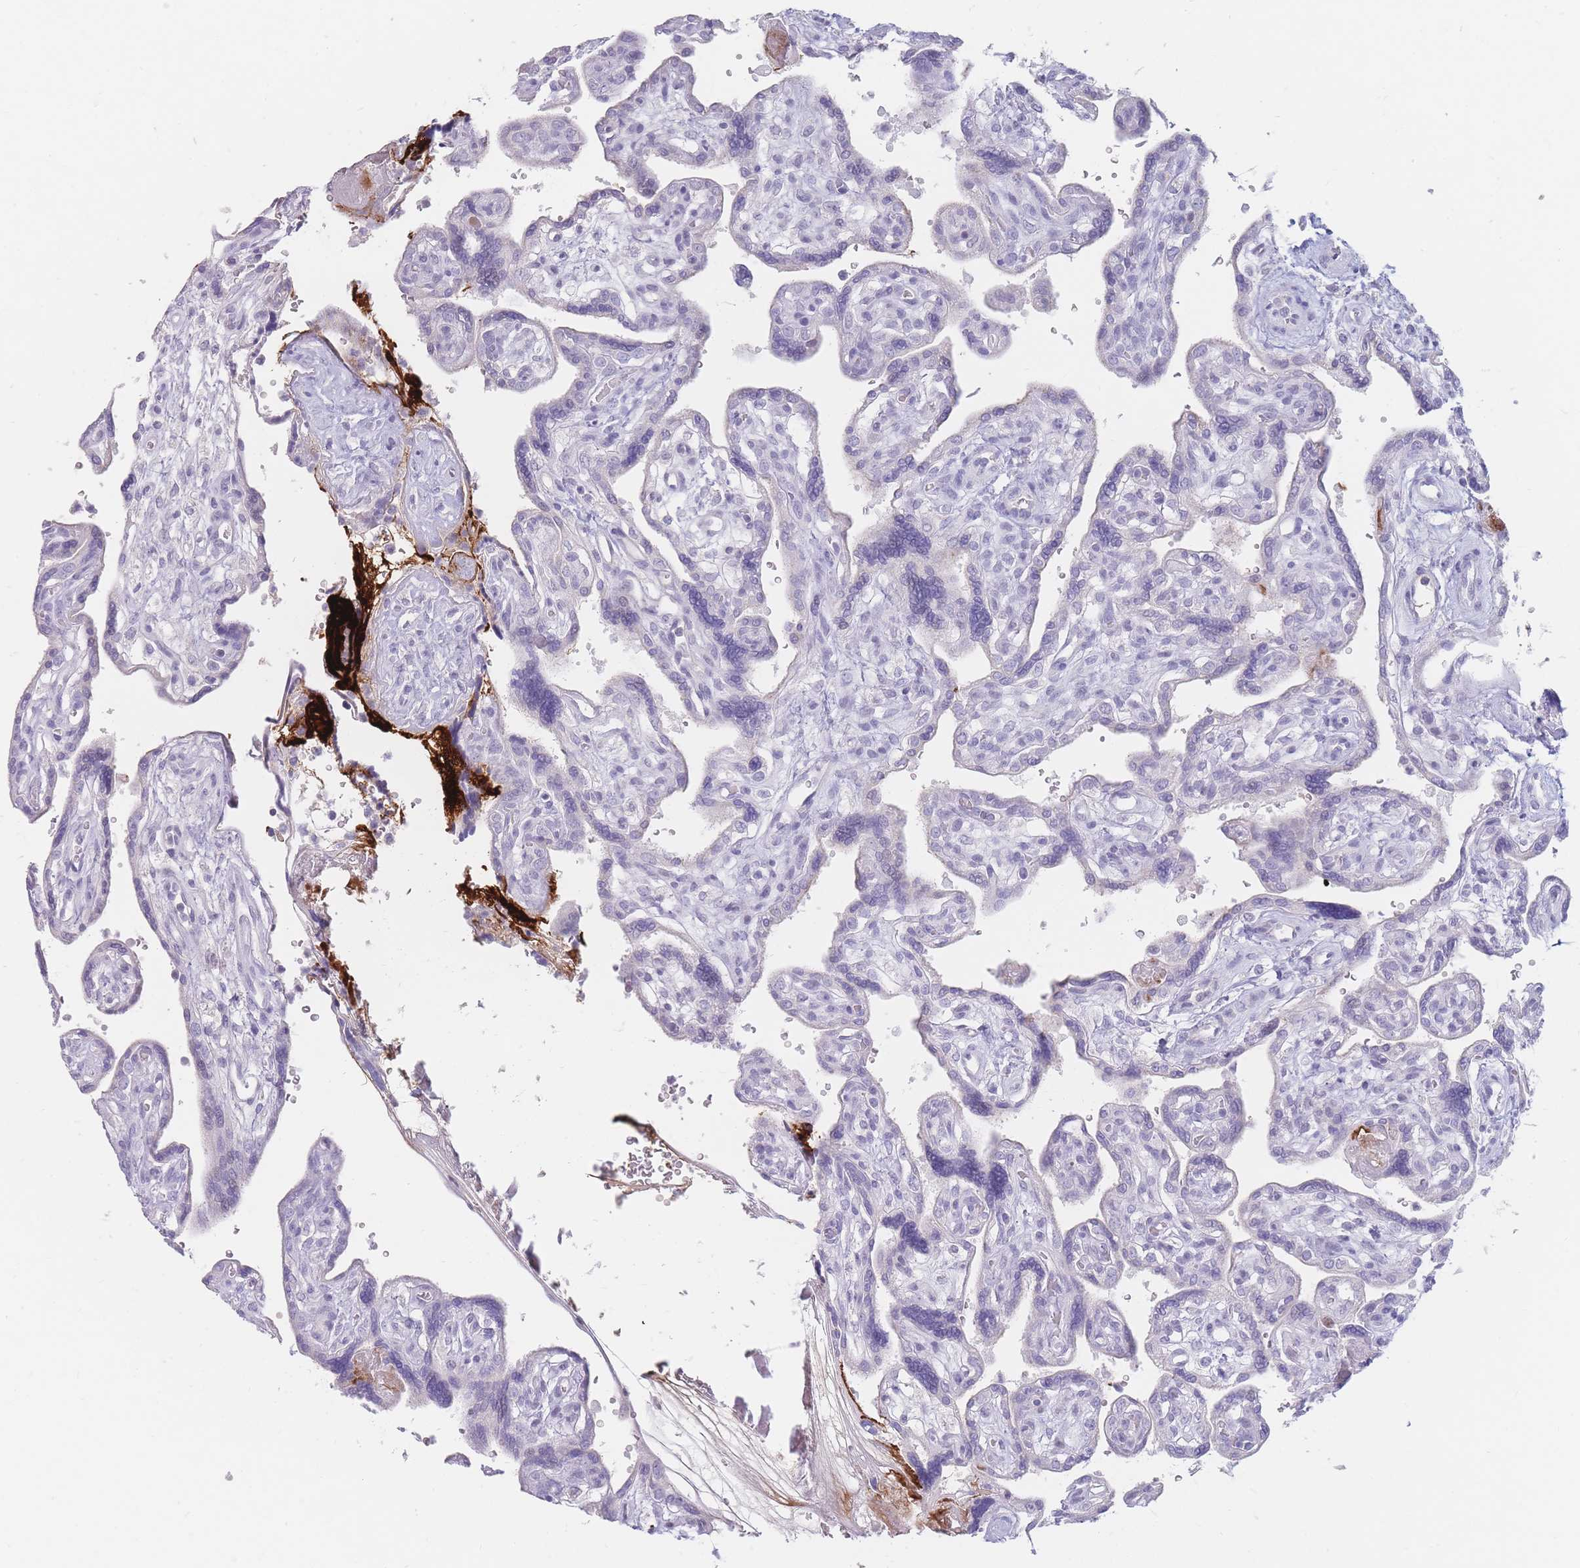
{"staining": {"intensity": "negative", "quantity": "none", "location": "none"}, "tissue": "placenta", "cell_type": "Decidual cells", "image_type": "normal", "snomed": [{"axis": "morphology", "description": "Normal tissue, NOS"}, {"axis": "topography", "description": "Placenta"}], "caption": "This photomicrograph is of normal placenta stained with IHC to label a protein in brown with the nuclei are counter-stained blue. There is no expression in decidual cells. (DAB IHC with hematoxylin counter stain).", "gene": "PRG4", "patient": {"sex": "female", "age": 39}}